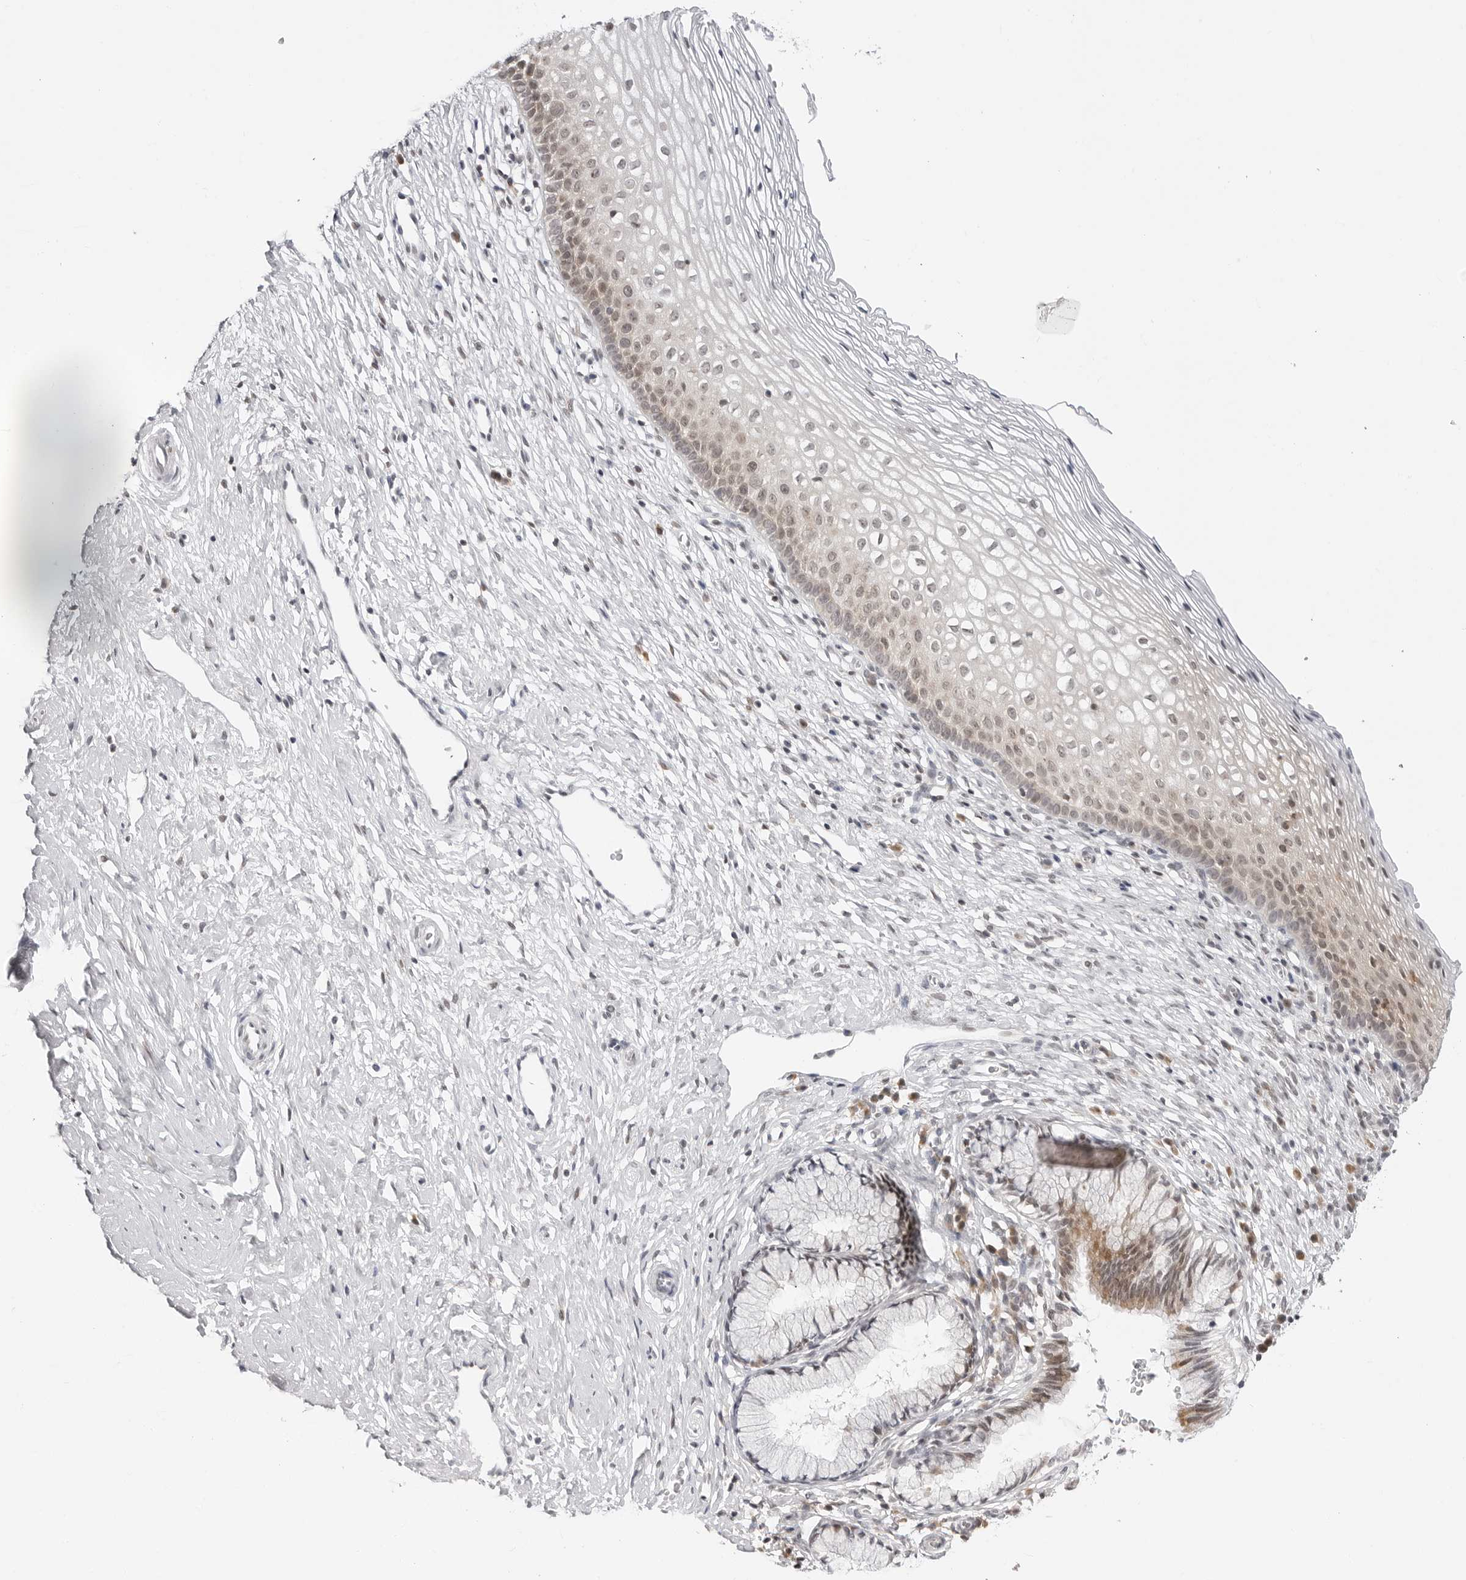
{"staining": {"intensity": "negative", "quantity": "none", "location": "none"}, "tissue": "cervix", "cell_type": "Glandular cells", "image_type": "normal", "snomed": [{"axis": "morphology", "description": "Normal tissue, NOS"}, {"axis": "topography", "description": "Cervix"}], "caption": "Protein analysis of normal cervix displays no significant expression in glandular cells. Nuclei are stained in blue.", "gene": "PPP2R5C", "patient": {"sex": "female", "age": 27}}